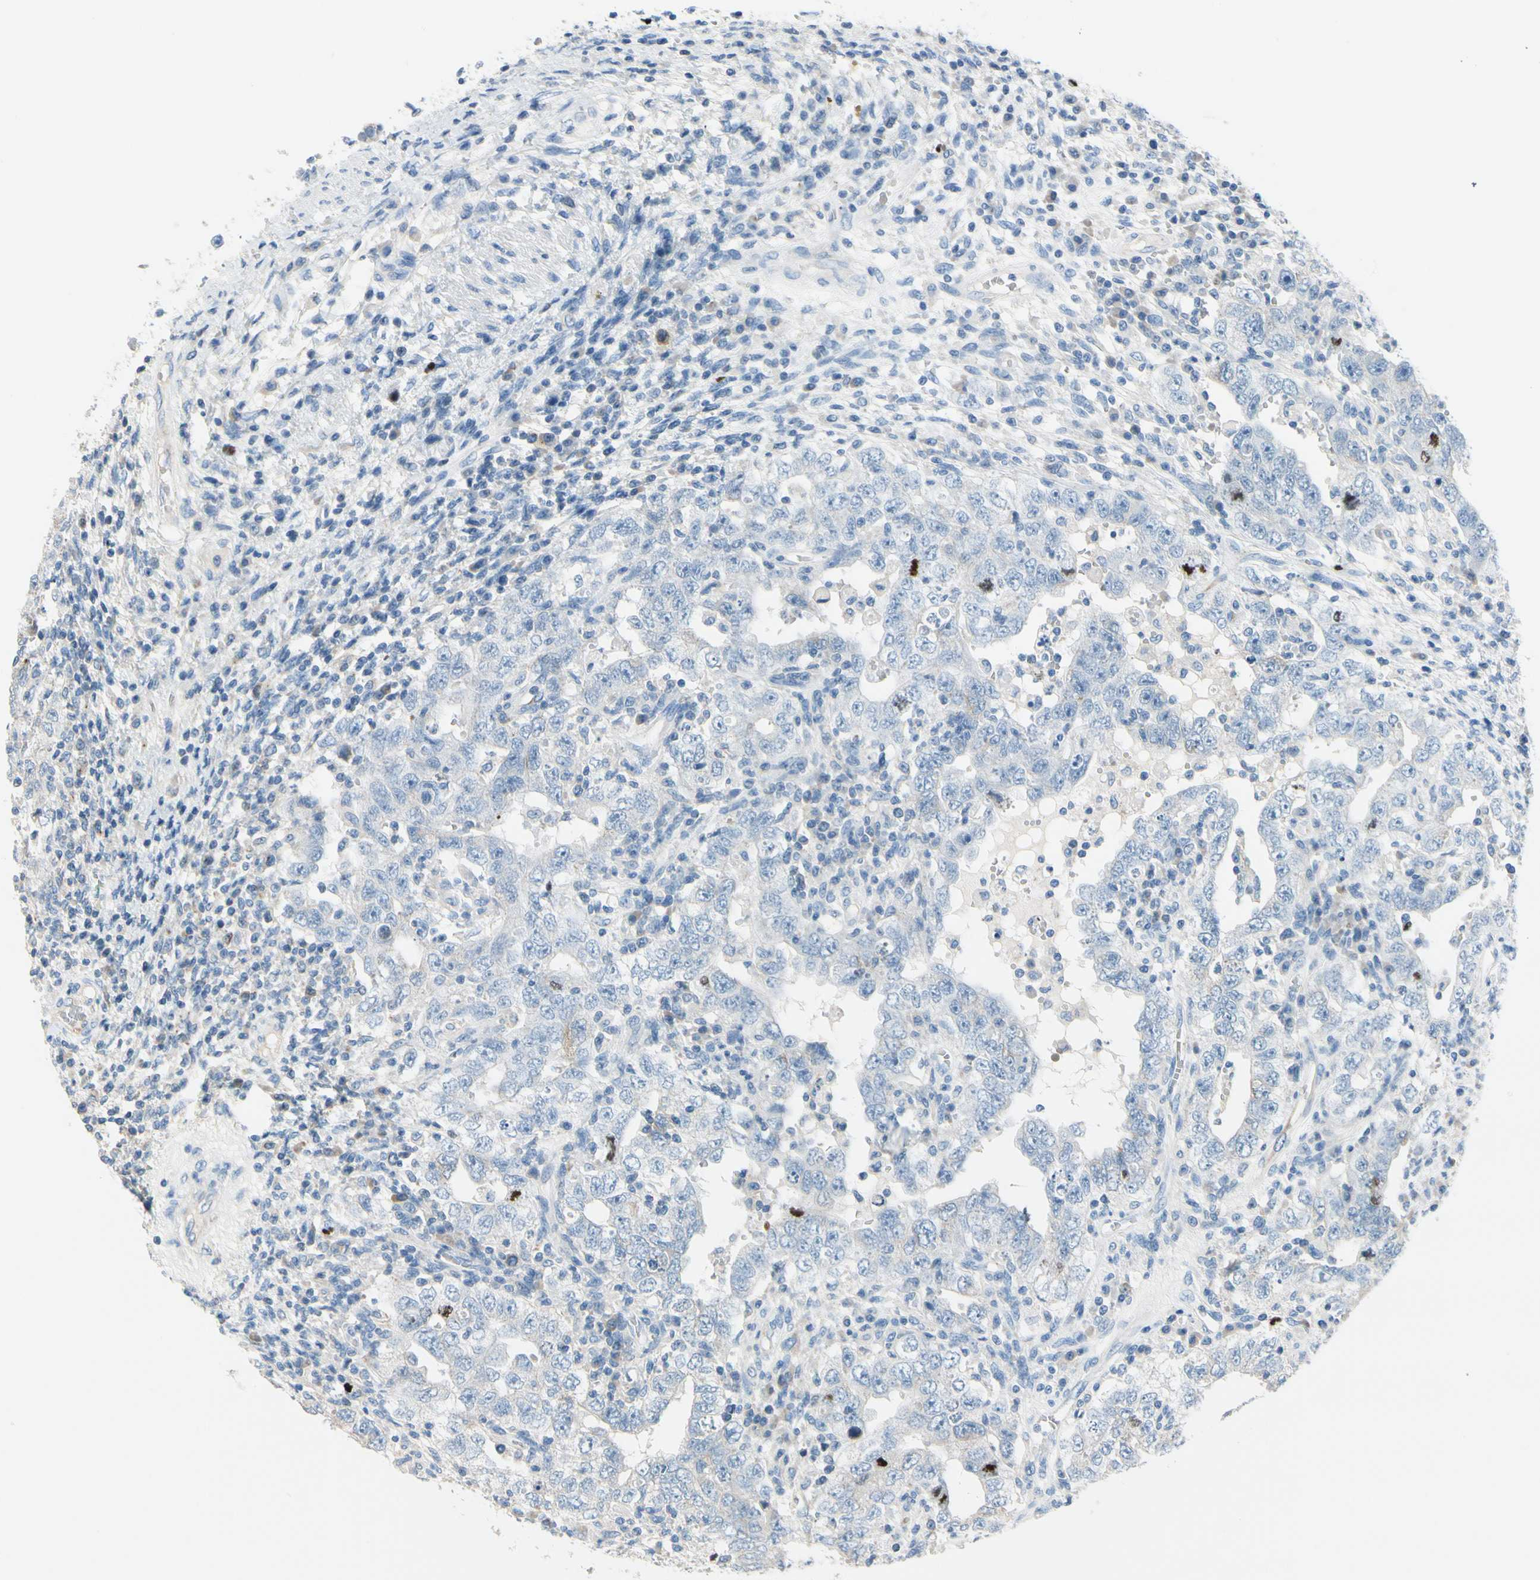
{"staining": {"intensity": "negative", "quantity": "none", "location": "none"}, "tissue": "testis cancer", "cell_type": "Tumor cells", "image_type": "cancer", "snomed": [{"axis": "morphology", "description": "Carcinoma, Embryonal, NOS"}, {"axis": "topography", "description": "Testis"}], "caption": "Immunohistochemistry (IHC) of testis cancer shows no staining in tumor cells.", "gene": "CKAP2", "patient": {"sex": "male", "age": 26}}